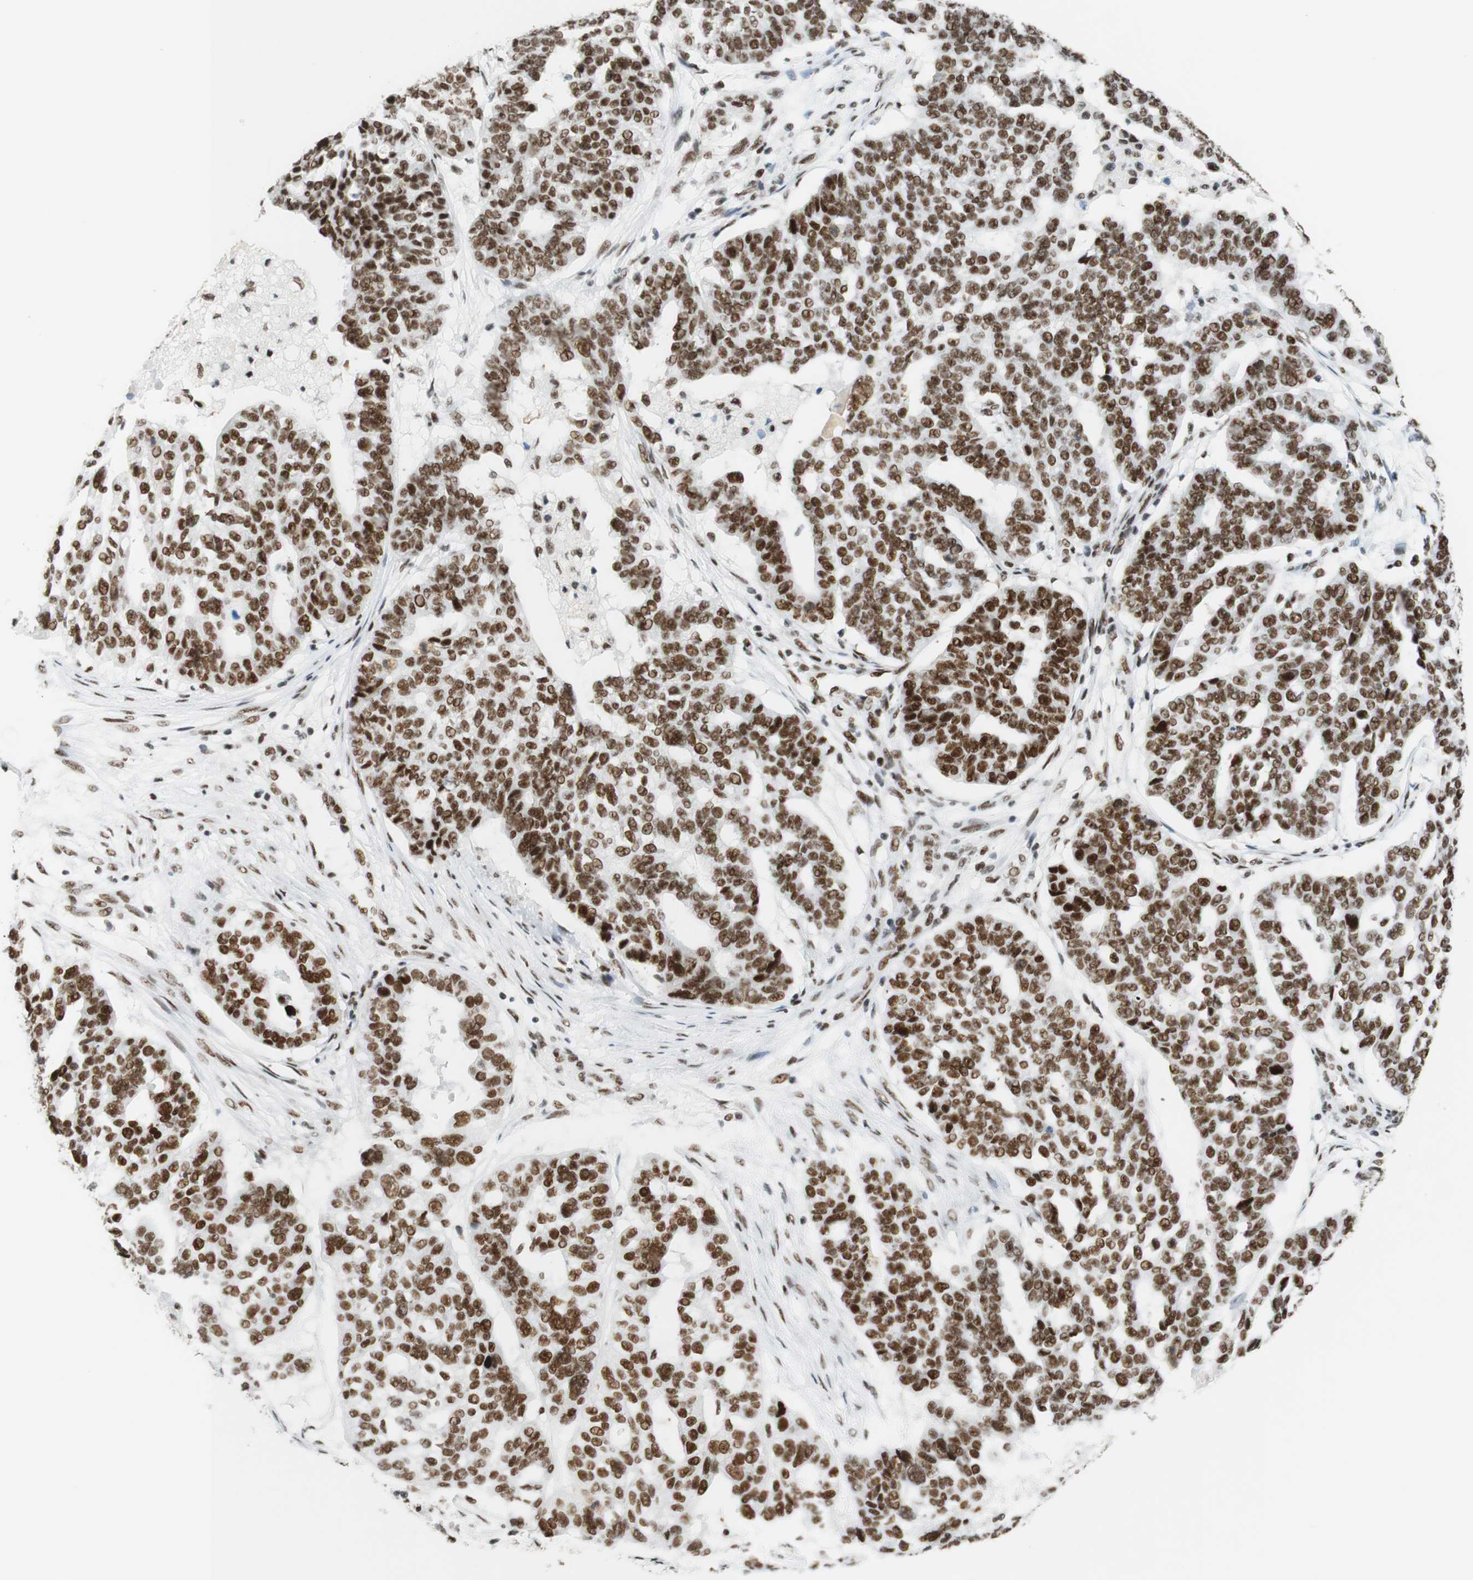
{"staining": {"intensity": "strong", "quantity": ">75%", "location": "nuclear"}, "tissue": "ovarian cancer", "cell_type": "Tumor cells", "image_type": "cancer", "snomed": [{"axis": "morphology", "description": "Cystadenocarcinoma, serous, NOS"}, {"axis": "topography", "description": "Ovary"}], "caption": "A brown stain highlights strong nuclear expression of a protein in ovarian cancer tumor cells.", "gene": "RNF20", "patient": {"sex": "female", "age": 59}}